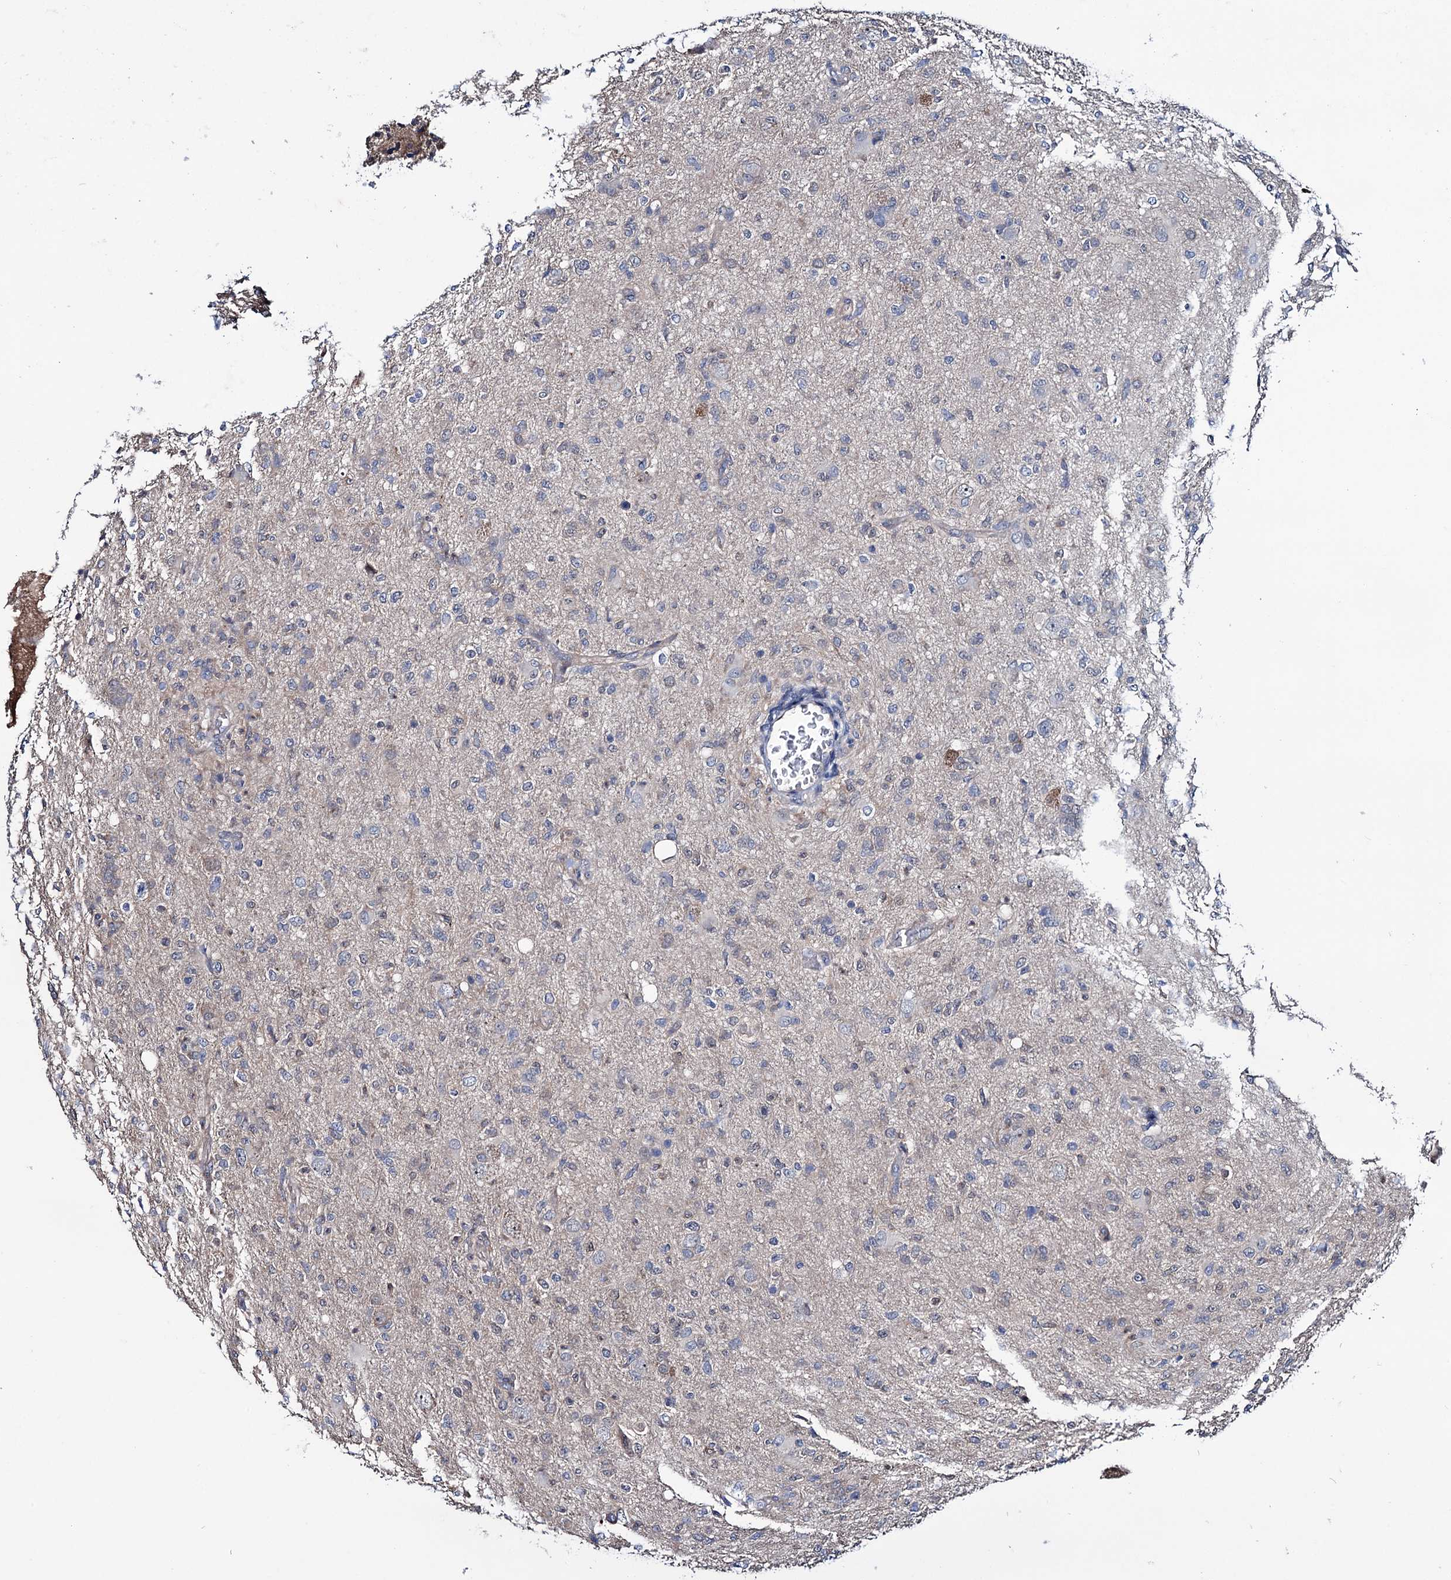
{"staining": {"intensity": "negative", "quantity": "none", "location": "none"}, "tissue": "glioma", "cell_type": "Tumor cells", "image_type": "cancer", "snomed": [{"axis": "morphology", "description": "Glioma, malignant, High grade"}, {"axis": "topography", "description": "Brain"}], "caption": "Protein analysis of glioma displays no significant positivity in tumor cells.", "gene": "EYA4", "patient": {"sex": "female", "age": 57}}